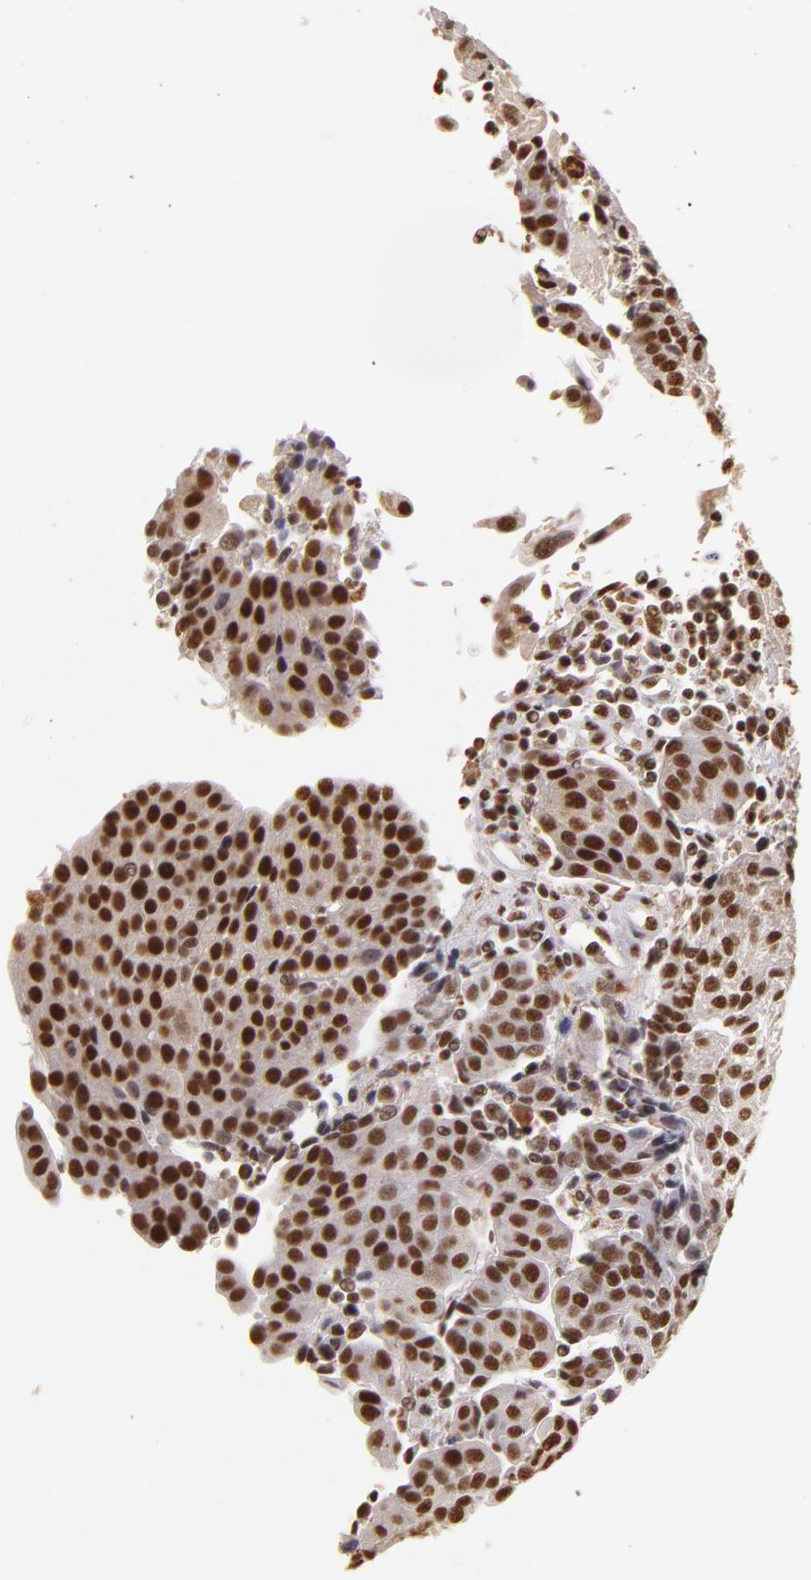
{"staining": {"intensity": "strong", "quantity": ">75%", "location": "cytoplasmic/membranous,nuclear"}, "tissue": "urothelial cancer", "cell_type": "Tumor cells", "image_type": "cancer", "snomed": [{"axis": "morphology", "description": "Urothelial carcinoma, High grade"}, {"axis": "topography", "description": "Urinary bladder"}], "caption": "Strong cytoplasmic/membranous and nuclear expression is present in about >75% of tumor cells in urothelial cancer.", "gene": "SP1", "patient": {"sex": "female", "age": 85}}